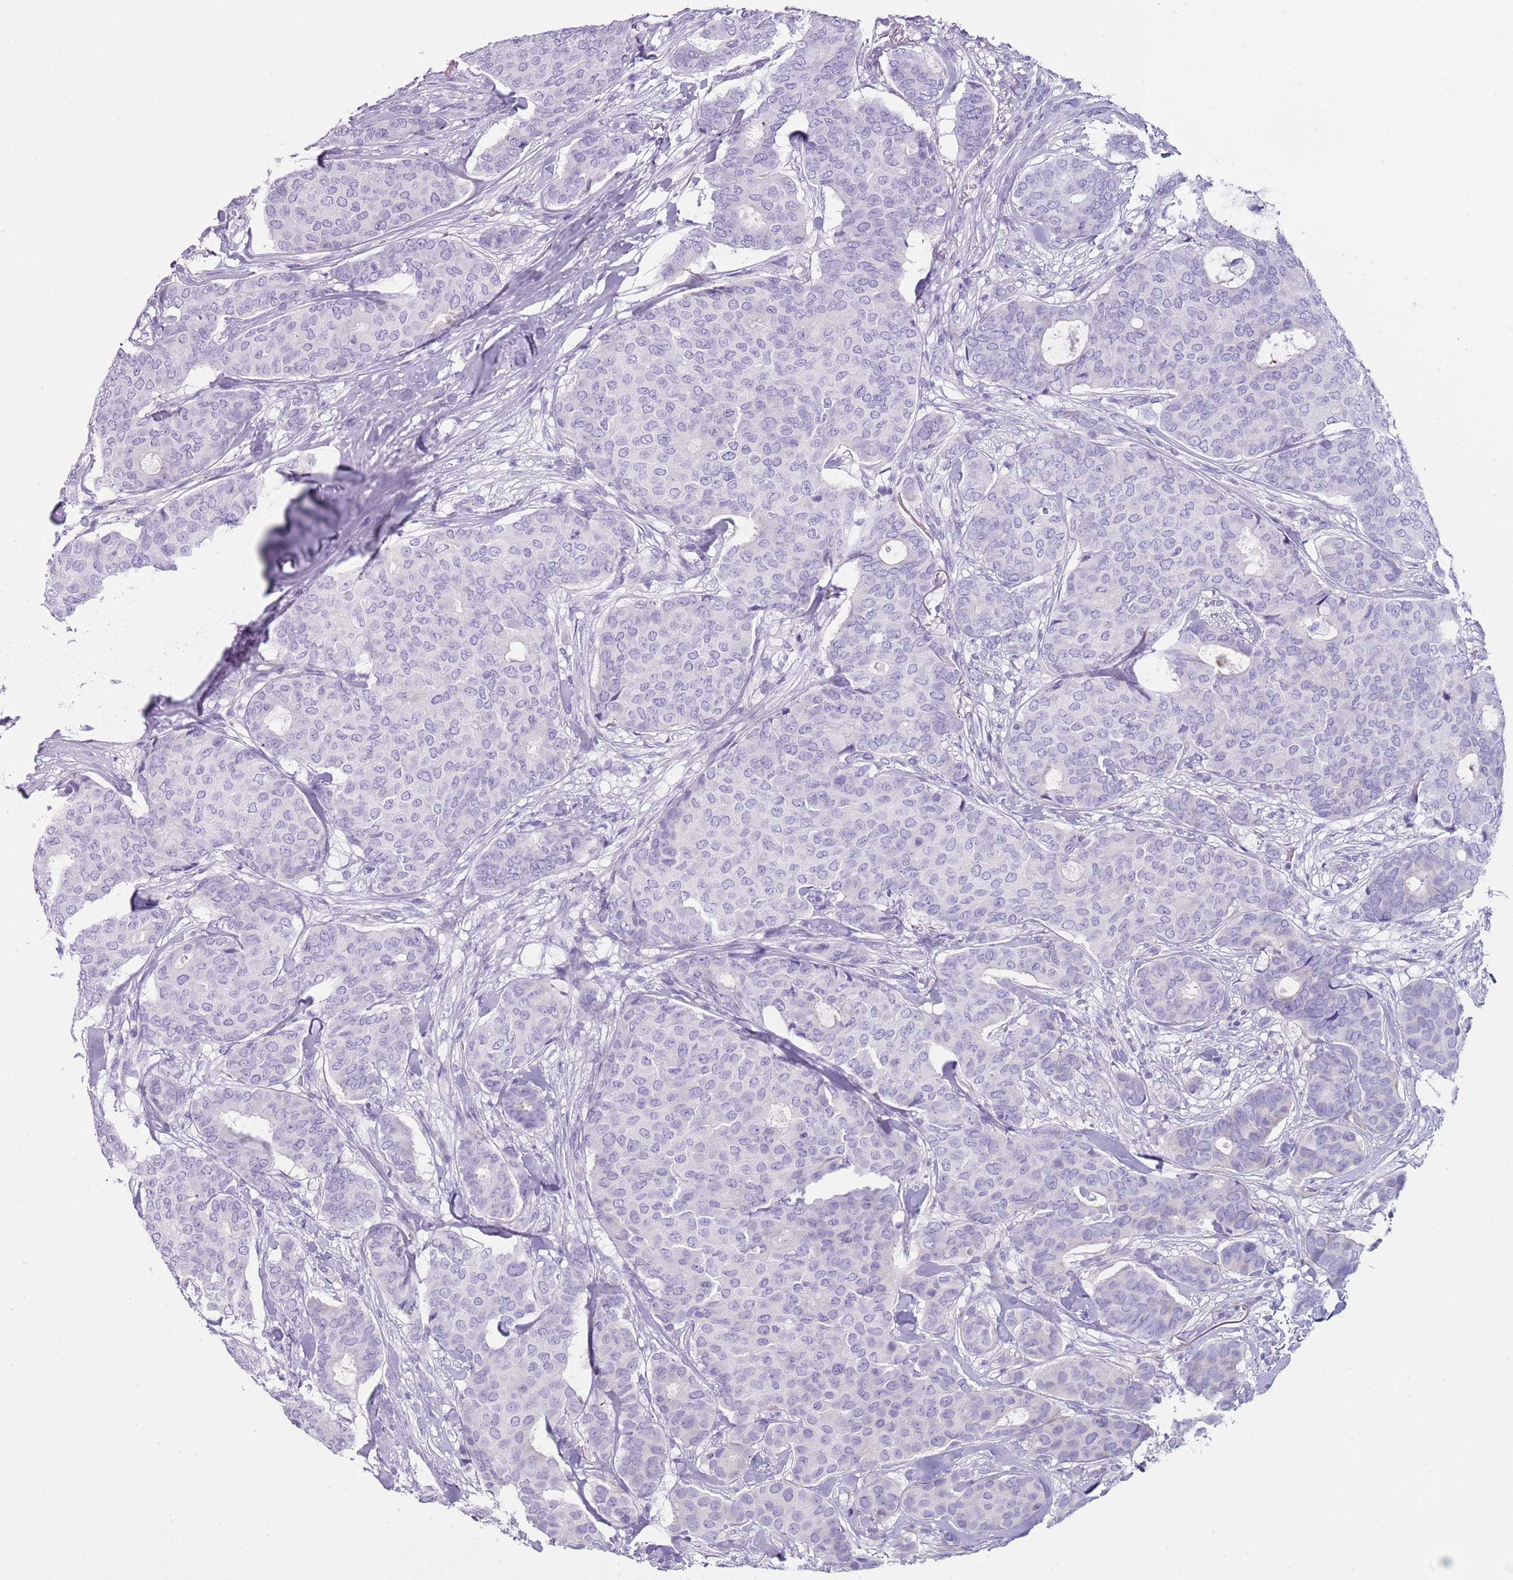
{"staining": {"intensity": "negative", "quantity": "none", "location": "none"}, "tissue": "breast cancer", "cell_type": "Tumor cells", "image_type": "cancer", "snomed": [{"axis": "morphology", "description": "Duct carcinoma"}, {"axis": "topography", "description": "Breast"}], "caption": "Immunohistochemistry (IHC) of human breast cancer (invasive ductal carcinoma) exhibits no expression in tumor cells.", "gene": "NBPF20", "patient": {"sex": "female", "age": 75}}